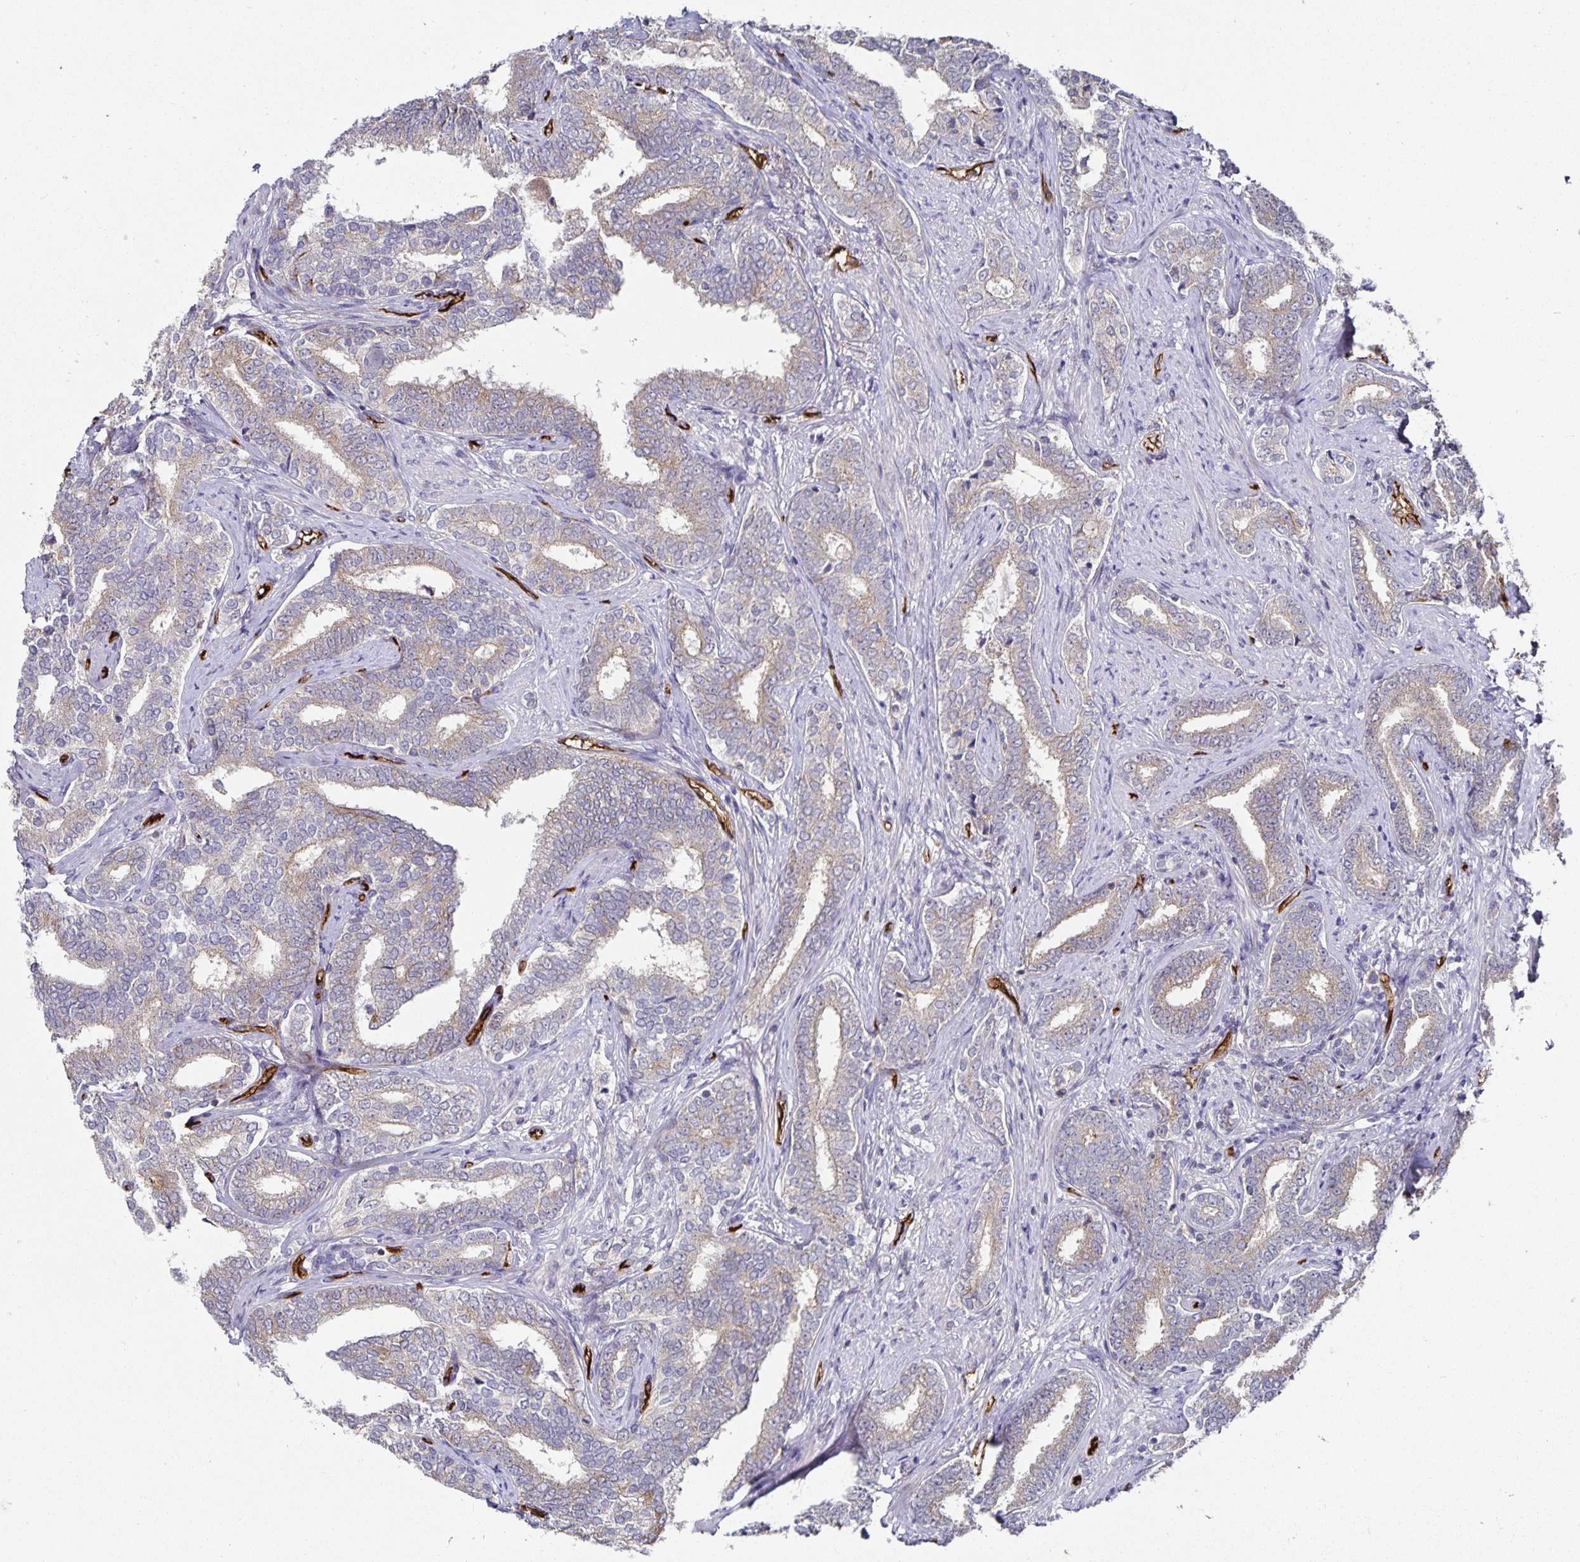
{"staining": {"intensity": "weak", "quantity": "<25%", "location": "cytoplasmic/membranous"}, "tissue": "prostate cancer", "cell_type": "Tumor cells", "image_type": "cancer", "snomed": [{"axis": "morphology", "description": "Adenocarcinoma, High grade"}, {"axis": "topography", "description": "Prostate"}], "caption": "Micrograph shows no protein positivity in tumor cells of prostate cancer tissue. (DAB immunohistochemistry (IHC) visualized using brightfield microscopy, high magnification).", "gene": "PODXL", "patient": {"sex": "male", "age": 72}}